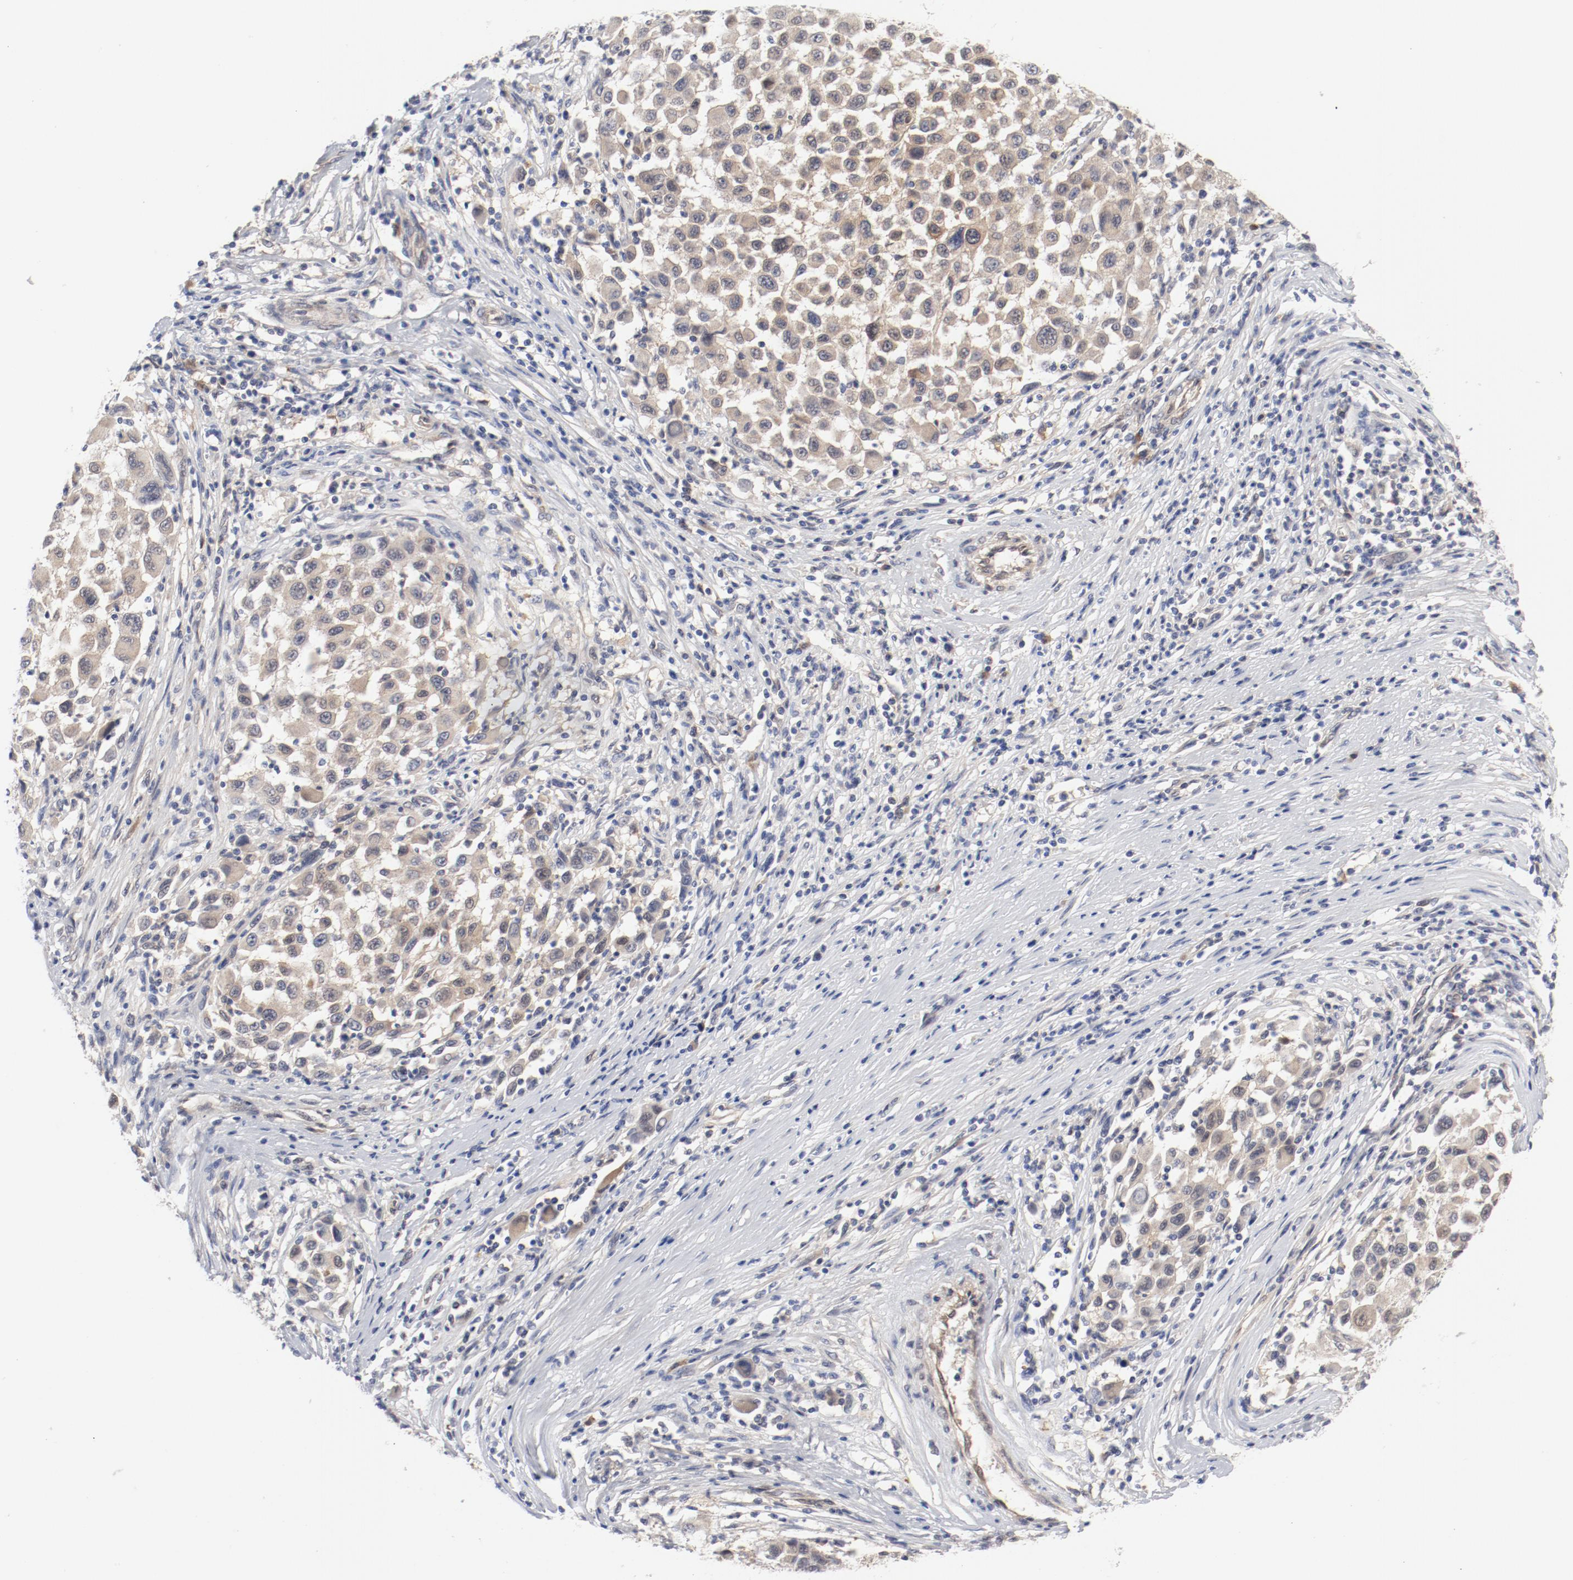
{"staining": {"intensity": "weak", "quantity": ">75%", "location": "cytoplasmic/membranous"}, "tissue": "melanoma", "cell_type": "Tumor cells", "image_type": "cancer", "snomed": [{"axis": "morphology", "description": "Malignant melanoma, Metastatic site"}, {"axis": "topography", "description": "Lymph node"}], "caption": "Brown immunohistochemical staining in human malignant melanoma (metastatic site) shows weak cytoplasmic/membranous expression in approximately >75% of tumor cells.", "gene": "BAD", "patient": {"sex": "male", "age": 61}}